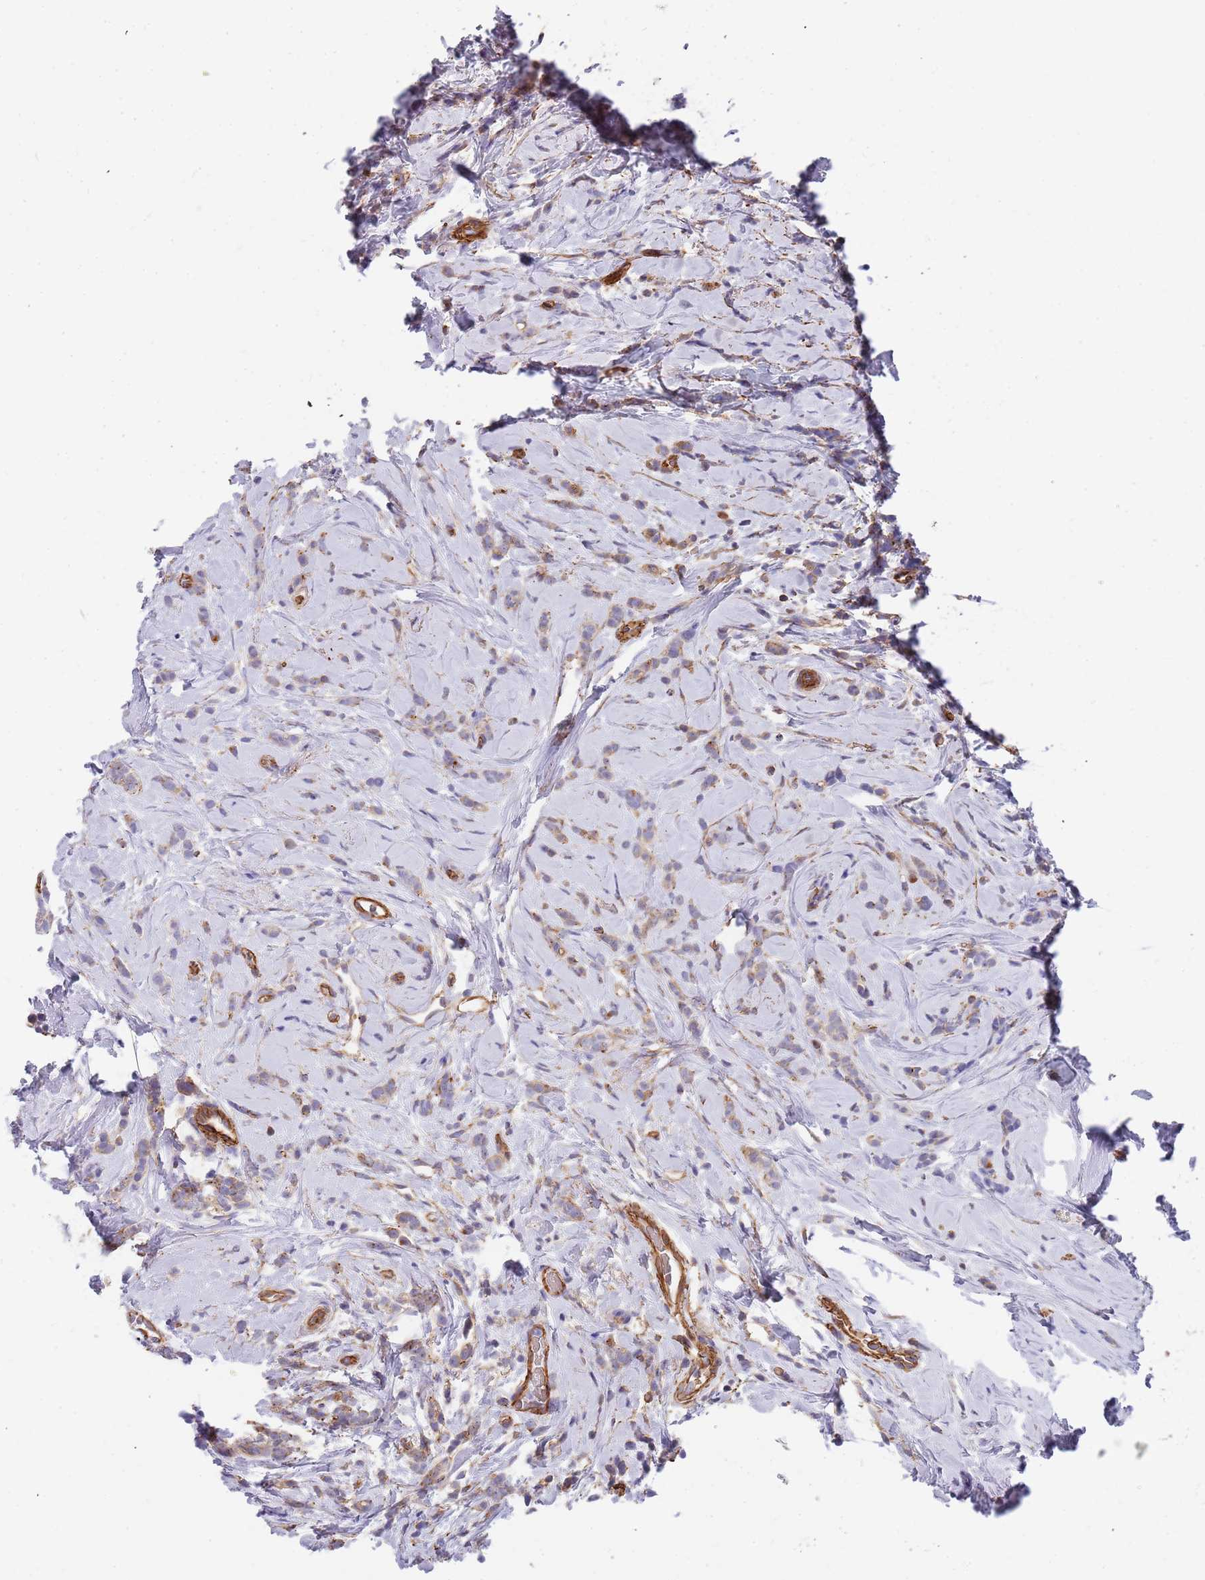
{"staining": {"intensity": "weak", "quantity": "25%-75%", "location": "cytoplasmic/membranous"}, "tissue": "breast cancer", "cell_type": "Tumor cells", "image_type": "cancer", "snomed": [{"axis": "morphology", "description": "Lobular carcinoma"}, {"axis": "topography", "description": "Breast"}], "caption": "Breast cancer (lobular carcinoma) was stained to show a protein in brown. There is low levels of weak cytoplasmic/membranous positivity in about 25%-75% of tumor cells.", "gene": "GFRAL", "patient": {"sex": "female", "age": 58}}